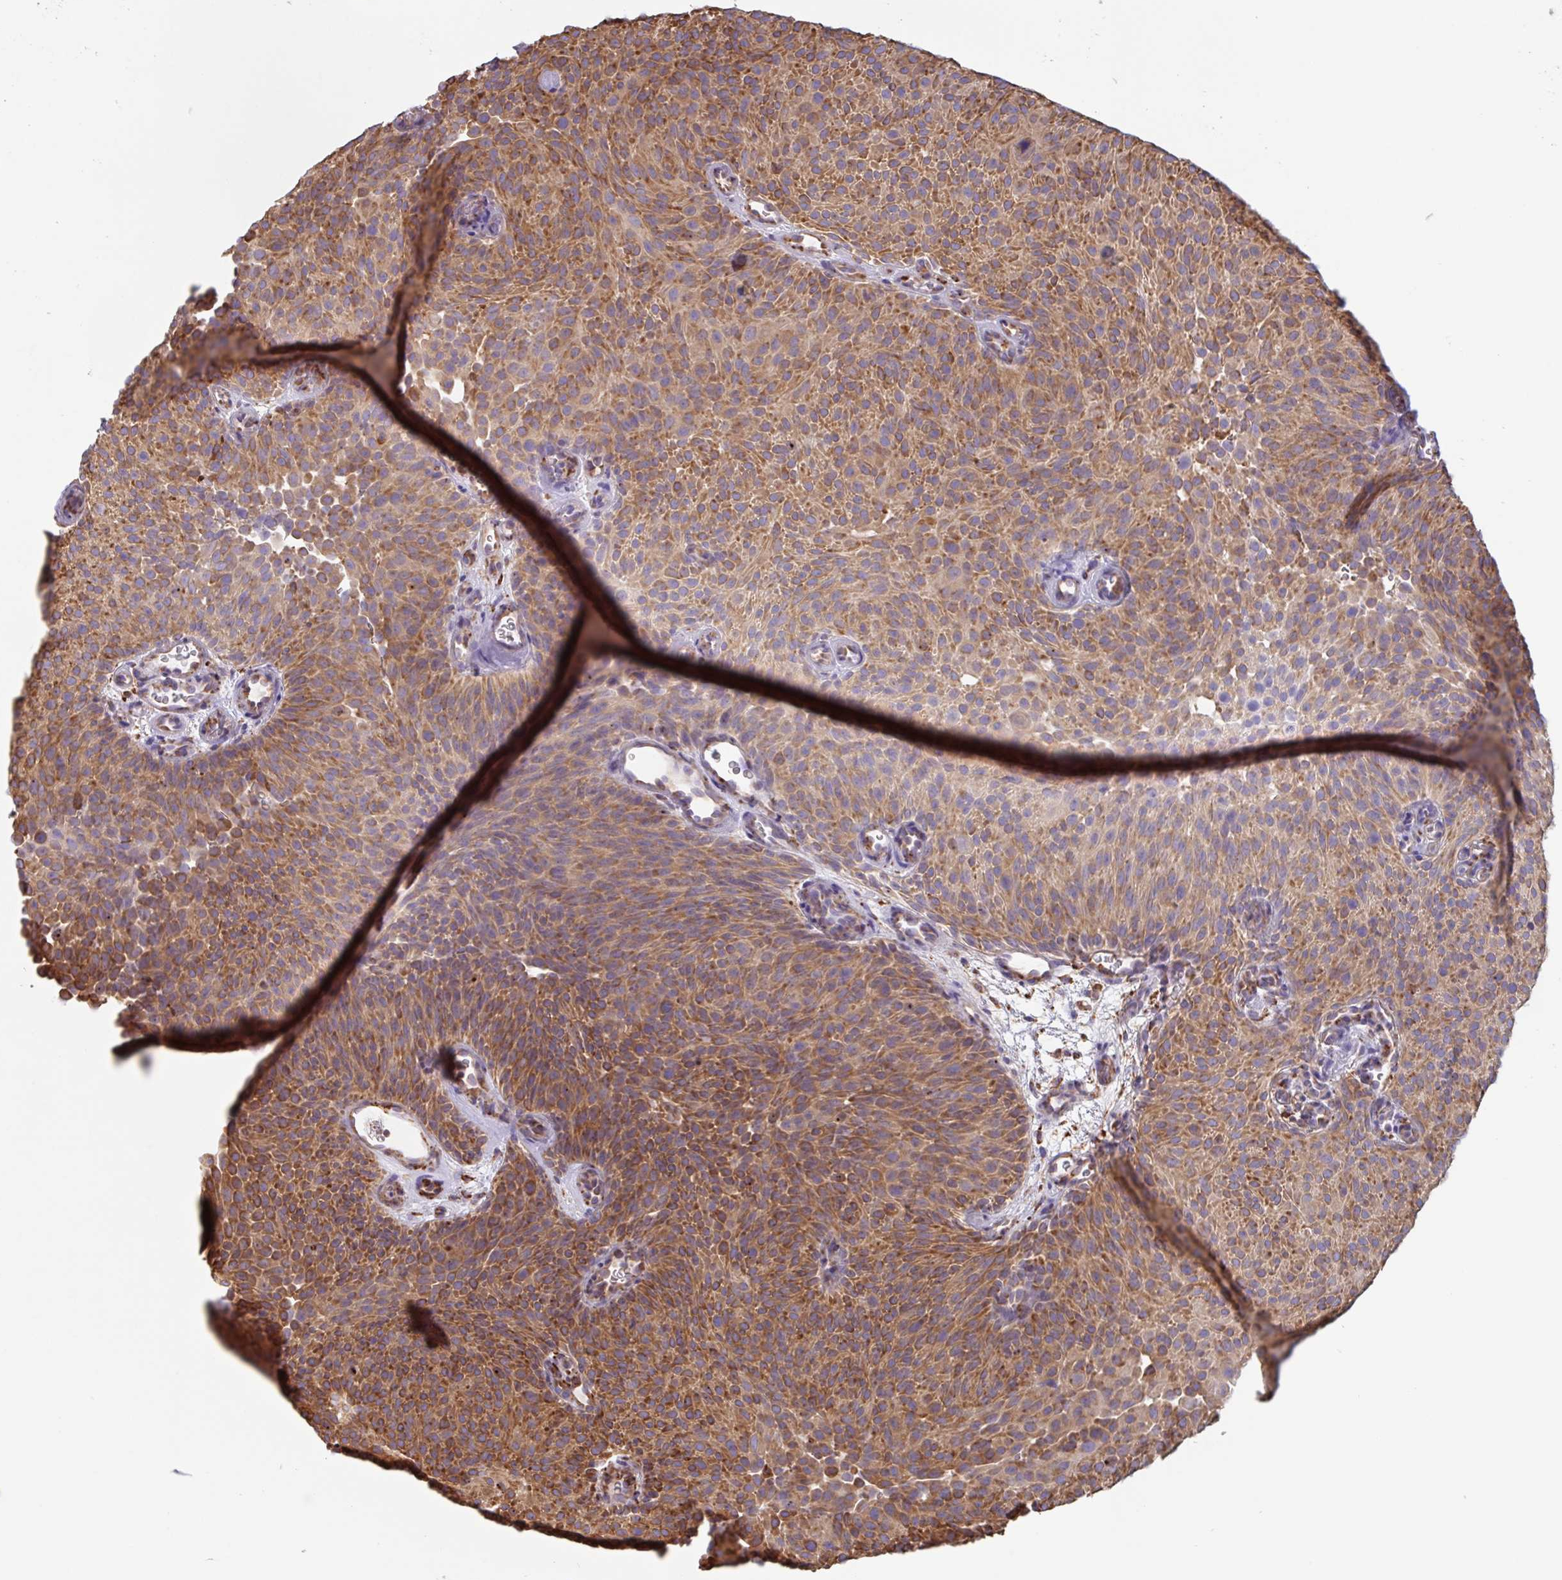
{"staining": {"intensity": "moderate", "quantity": ">75%", "location": "cytoplasmic/membranous"}, "tissue": "urothelial cancer", "cell_type": "Tumor cells", "image_type": "cancer", "snomed": [{"axis": "morphology", "description": "Urothelial carcinoma, Low grade"}, {"axis": "topography", "description": "Urinary bladder"}], "caption": "Immunohistochemistry (IHC) of urothelial cancer demonstrates medium levels of moderate cytoplasmic/membranous positivity in about >75% of tumor cells. (IHC, brightfield microscopy, high magnification).", "gene": "DOK4", "patient": {"sex": "male", "age": 78}}